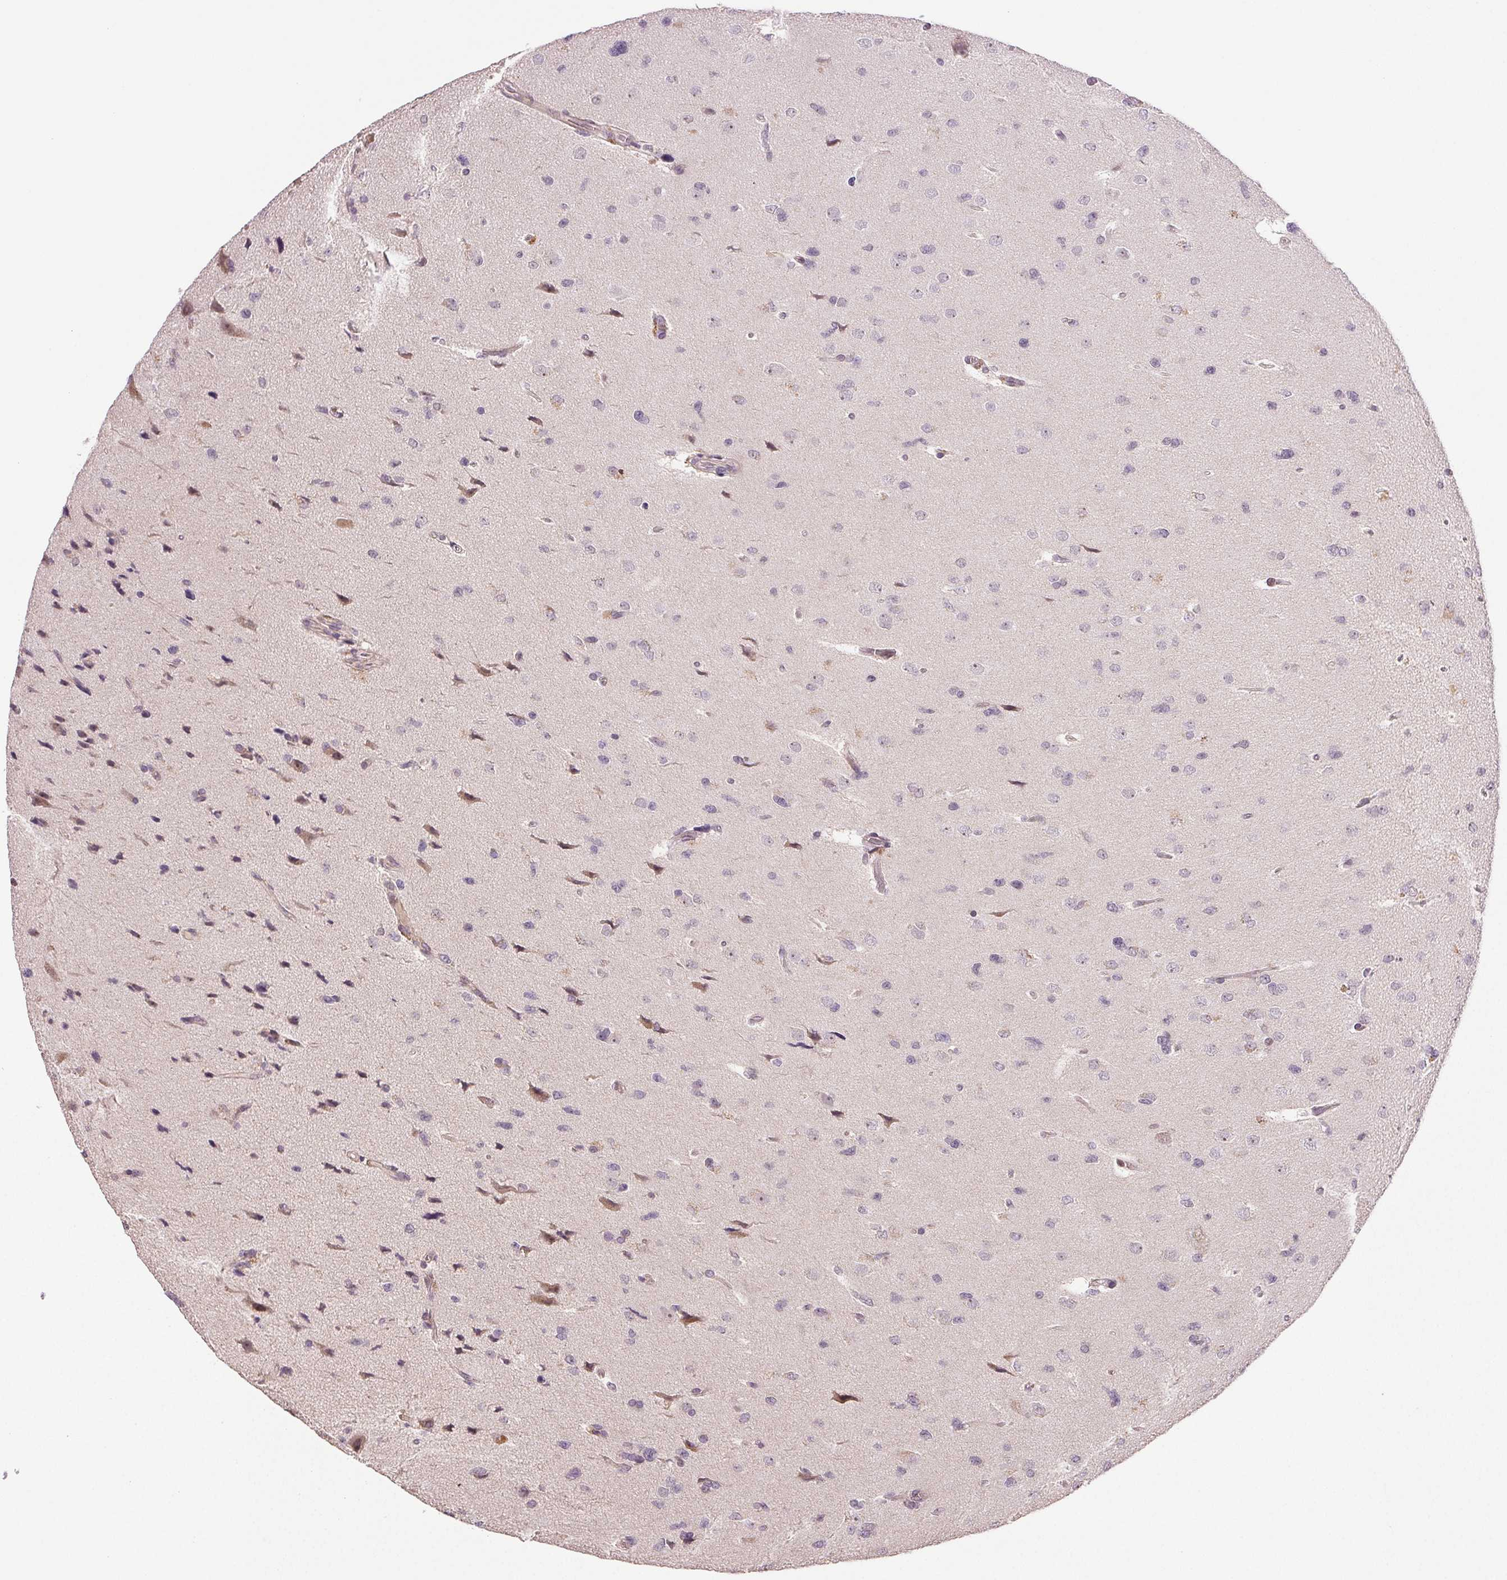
{"staining": {"intensity": "negative", "quantity": "none", "location": "none"}, "tissue": "glioma", "cell_type": "Tumor cells", "image_type": "cancer", "snomed": [{"axis": "morphology", "description": "Glioma, malignant, Low grade"}, {"axis": "topography", "description": "Brain"}], "caption": "This is a photomicrograph of immunohistochemistry (IHC) staining of low-grade glioma (malignant), which shows no expression in tumor cells.", "gene": "TMEM253", "patient": {"sex": "female", "age": 55}}